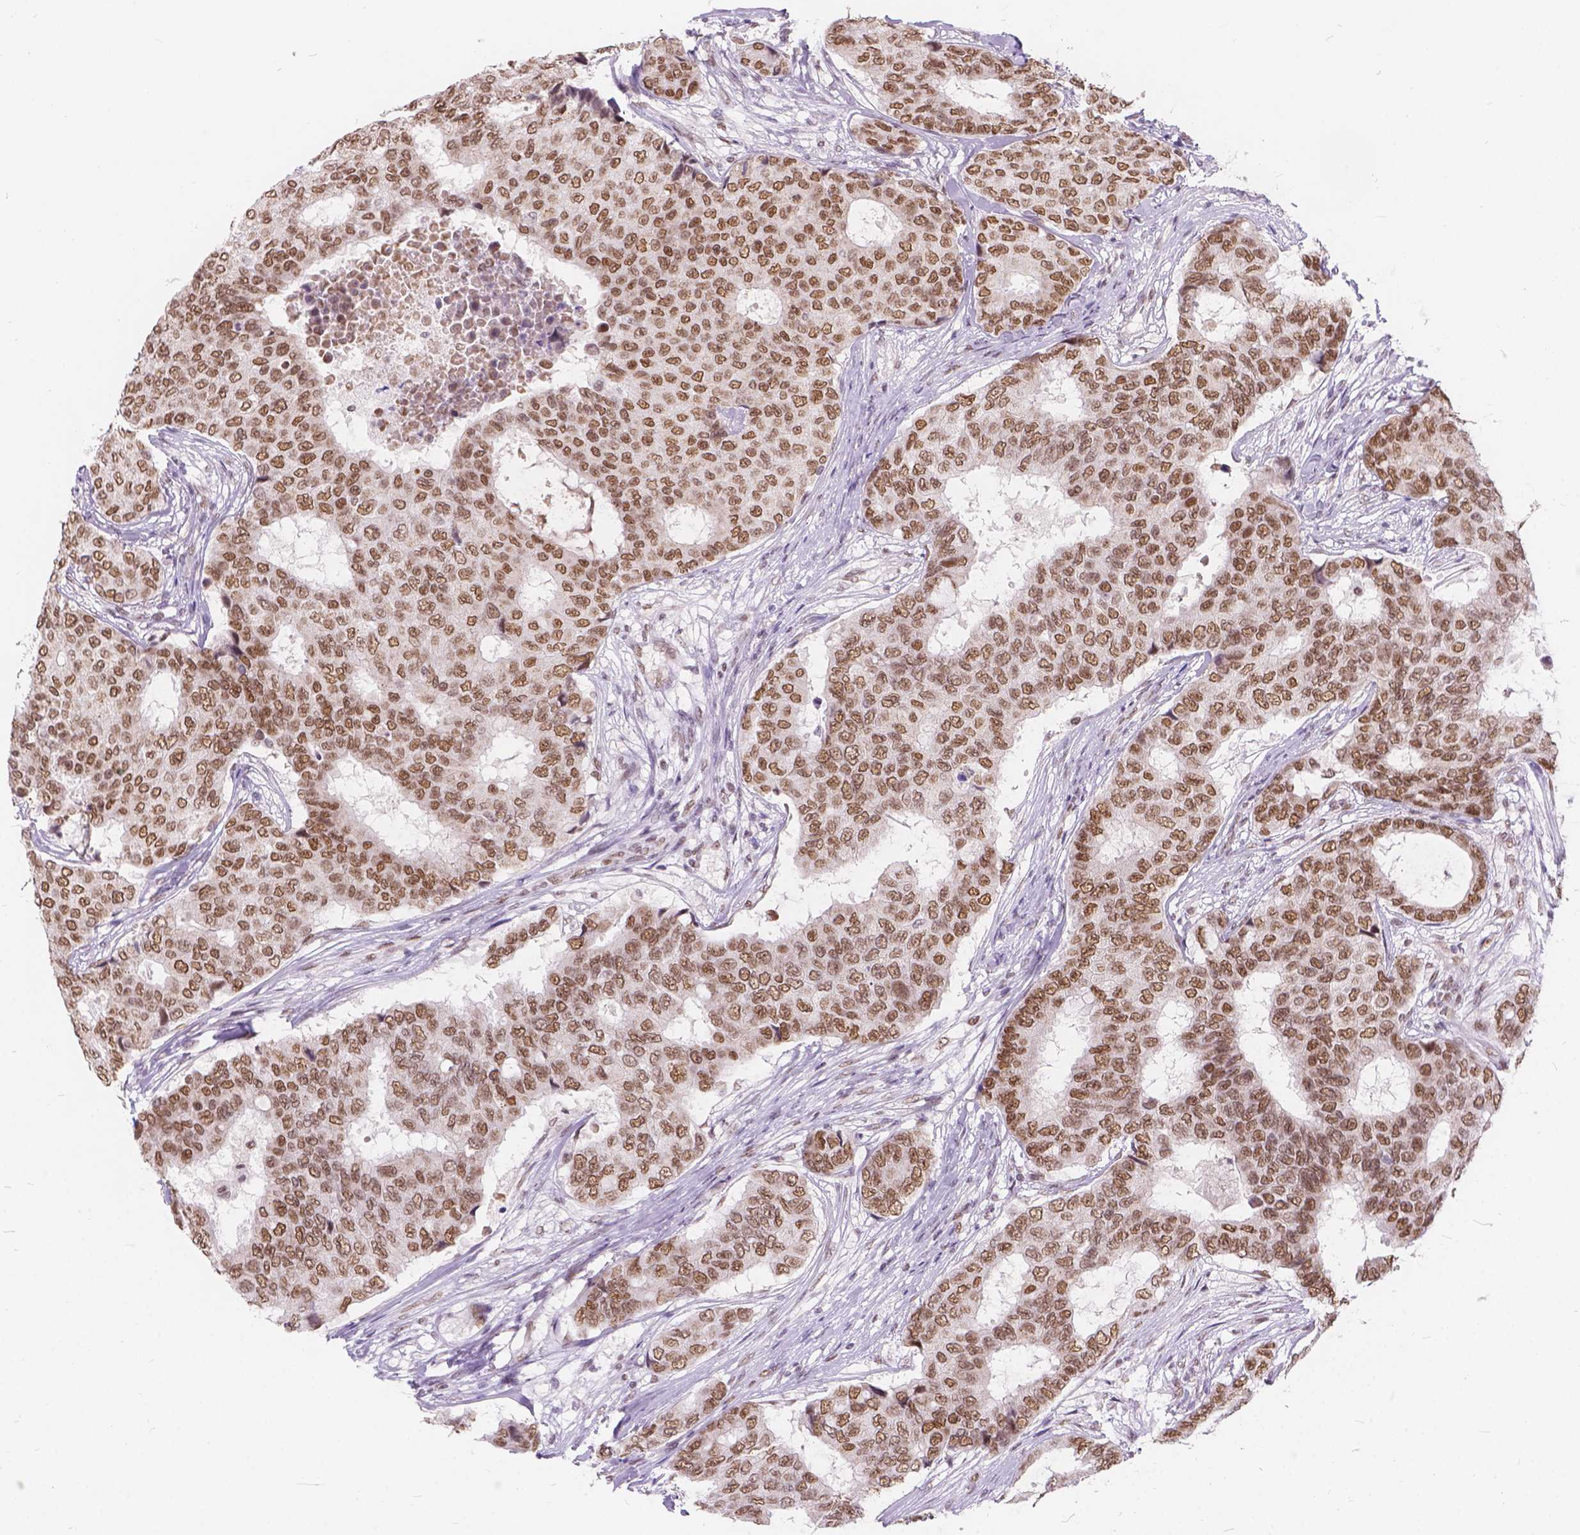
{"staining": {"intensity": "moderate", "quantity": ">75%", "location": "nuclear"}, "tissue": "breast cancer", "cell_type": "Tumor cells", "image_type": "cancer", "snomed": [{"axis": "morphology", "description": "Duct carcinoma"}, {"axis": "topography", "description": "Breast"}], "caption": "Invasive ductal carcinoma (breast) was stained to show a protein in brown. There is medium levels of moderate nuclear expression in about >75% of tumor cells.", "gene": "FAM53A", "patient": {"sex": "female", "age": 75}}